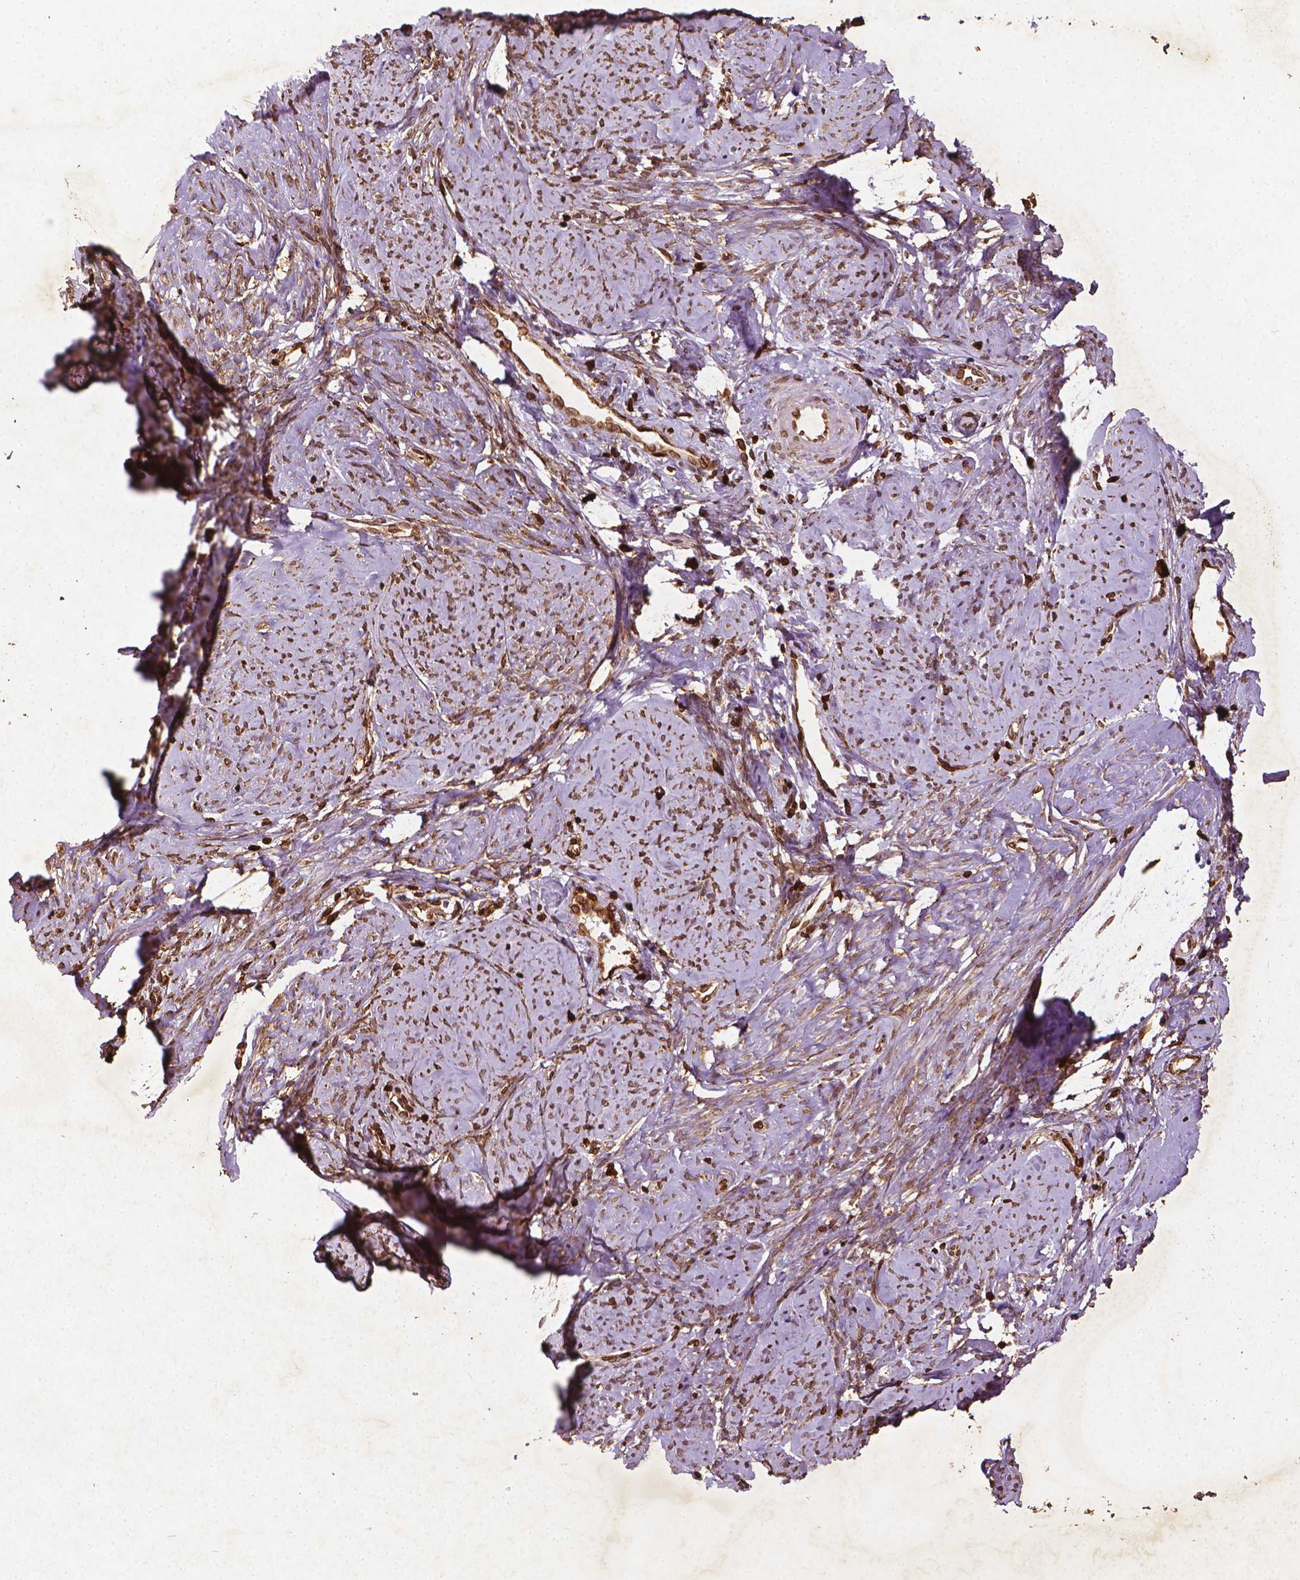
{"staining": {"intensity": "moderate", "quantity": "25%-75%", "location": "cytoplasmic/membranous,nuclear"}, "tissue": "smooth muscle", "cell_type": "Smooth muscle cells", "image_type": "normal", "snomed": [{"axis": "morphology", "description": "Normal tissue, NOS"}, {"axis": "topography", "description": "Smooth muscle"}], "caption": "About 25%-75% of smooth muscle cells in unremarkable human smooth muscle demonstrate moderate cytoplasmic/membranous,nuclear protein staining as visualized by brown immunohistochemical staining.", "gene": "LMNB1", "patient": {"sex": "female", "age": 48}}